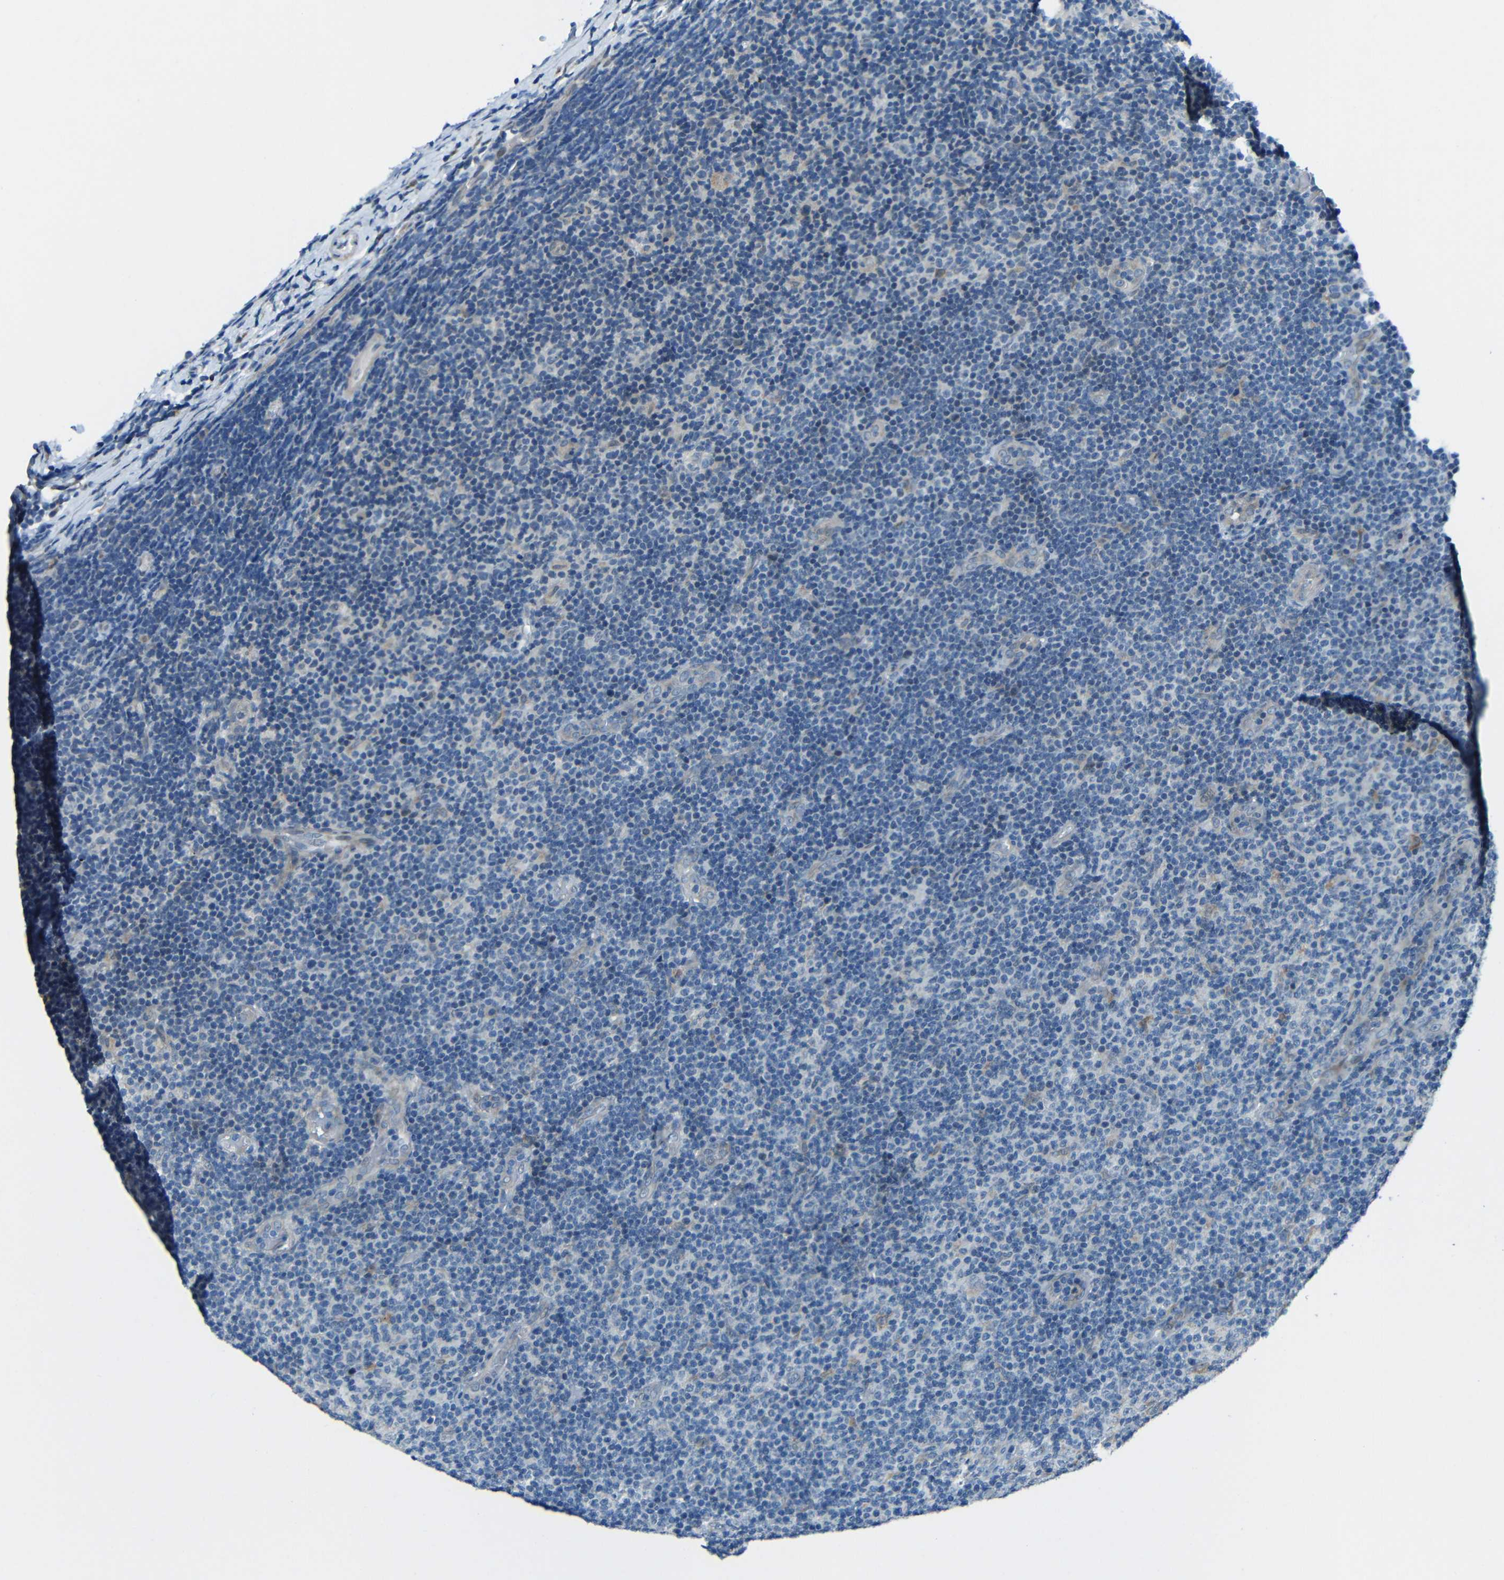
{"staining": {"intensity": "negative", "quantity": "none", "location": "none"}, "tissue": "lymphoma", "cell_type": "Tumor cells", "image_type": "cancer", "snomed": [{"axis": "morphology", "description": "Malignant lymphoma, non-Hodgkin's type, Low grade"}, {"axis": "topography", "description": "Lymph node"}], "caption": "DAB (3,3'-diaminobenzidine) immunohistochemical staining of human malignant lymphoma, non-Hodgkin's type (low-grade) demonstrates no significant staining in tumor cells.", "gene": "ANKRD22", "patient": {"sex": "male", "age": 83}}